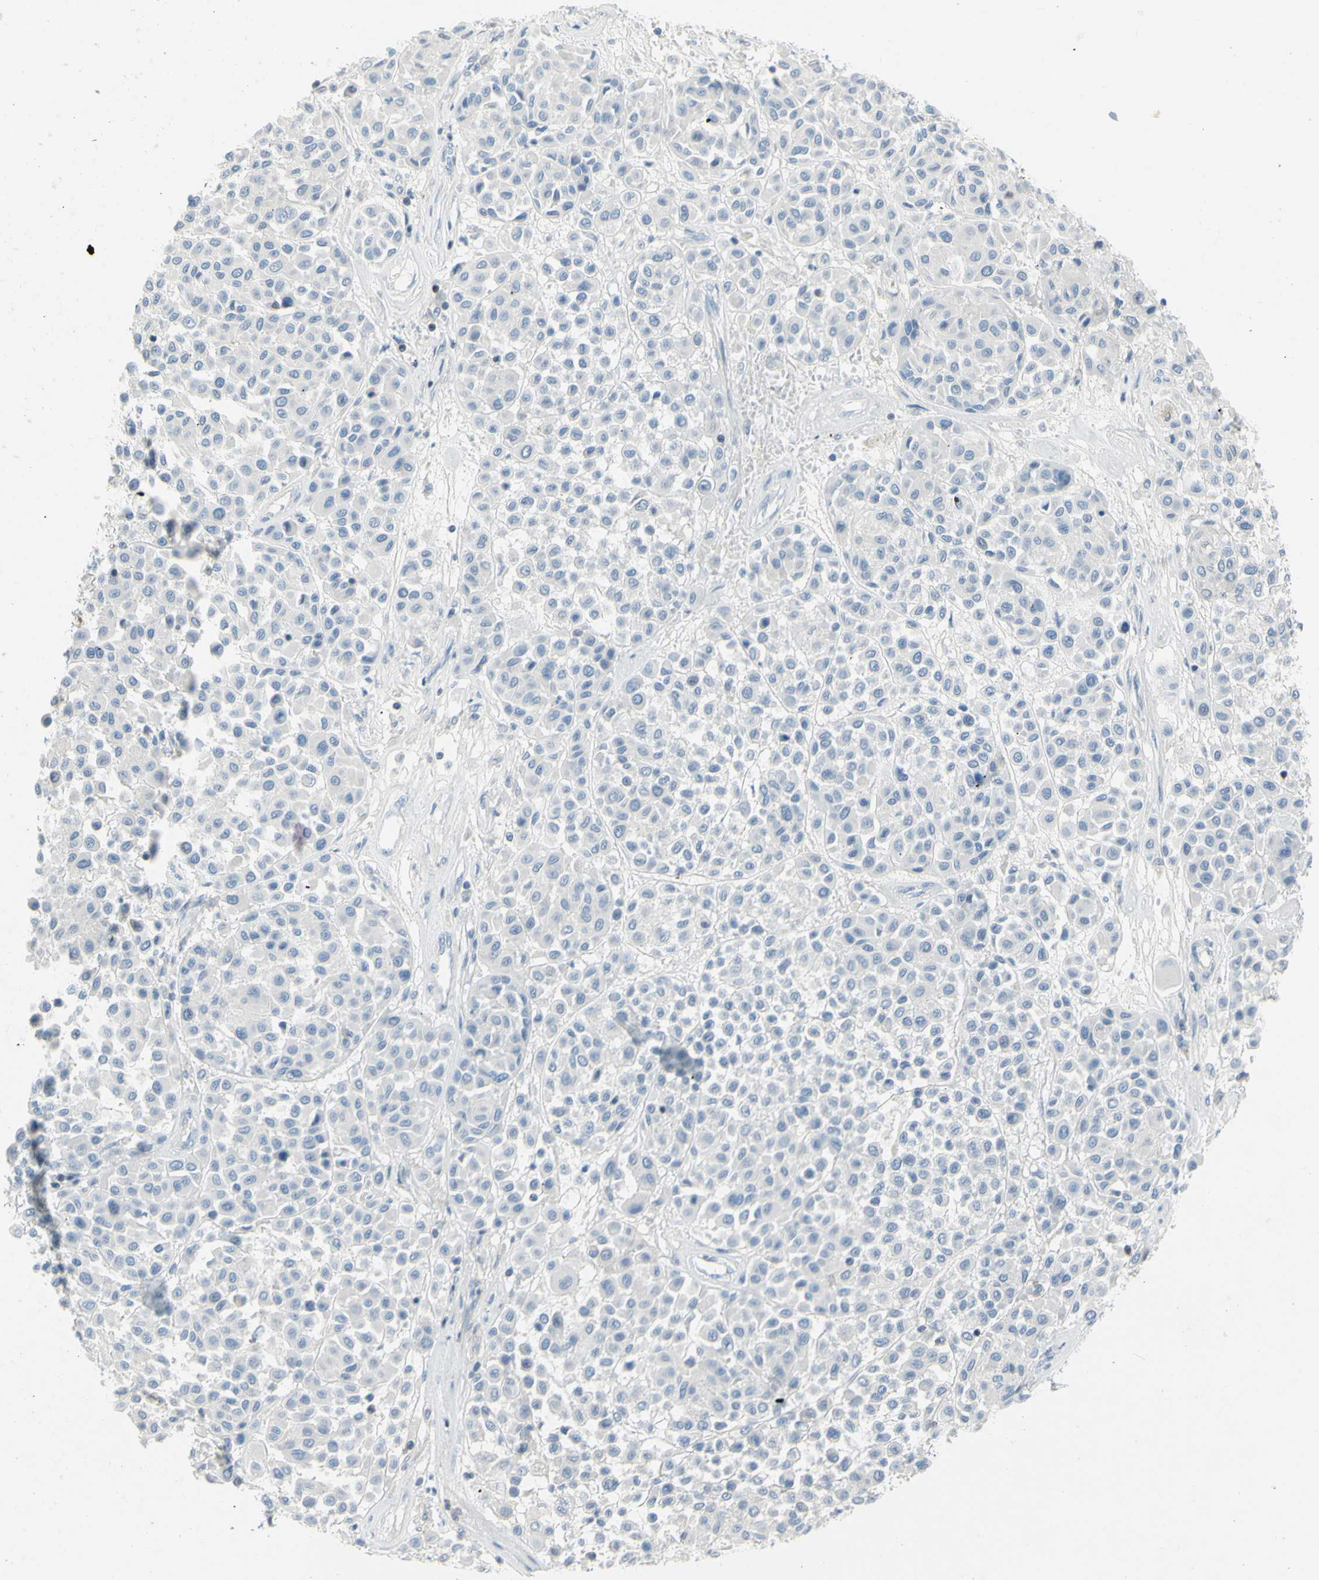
{"staining": {"intensity": "negative", "quantity": "none", "location": "none"}, "tissue": "melanoma", "cell_type": "Tumor cells", "image_type": "cancer", "snomed": [{"axis": "morphology", "description": "Malignant melanoma, Metastatic site"}, {"axis": "topography", "description": "Soft tissue"}], "caption": "The IHC image has no significant positivity in tumor cells of malignant melanoma (metastatic site) tissue. The staining is performed using DAB brown chromogen with nuclei counter-stained in using hematoxylin.", "gene": "MUC1", "patient": {"sex": "male", "age": 41}}